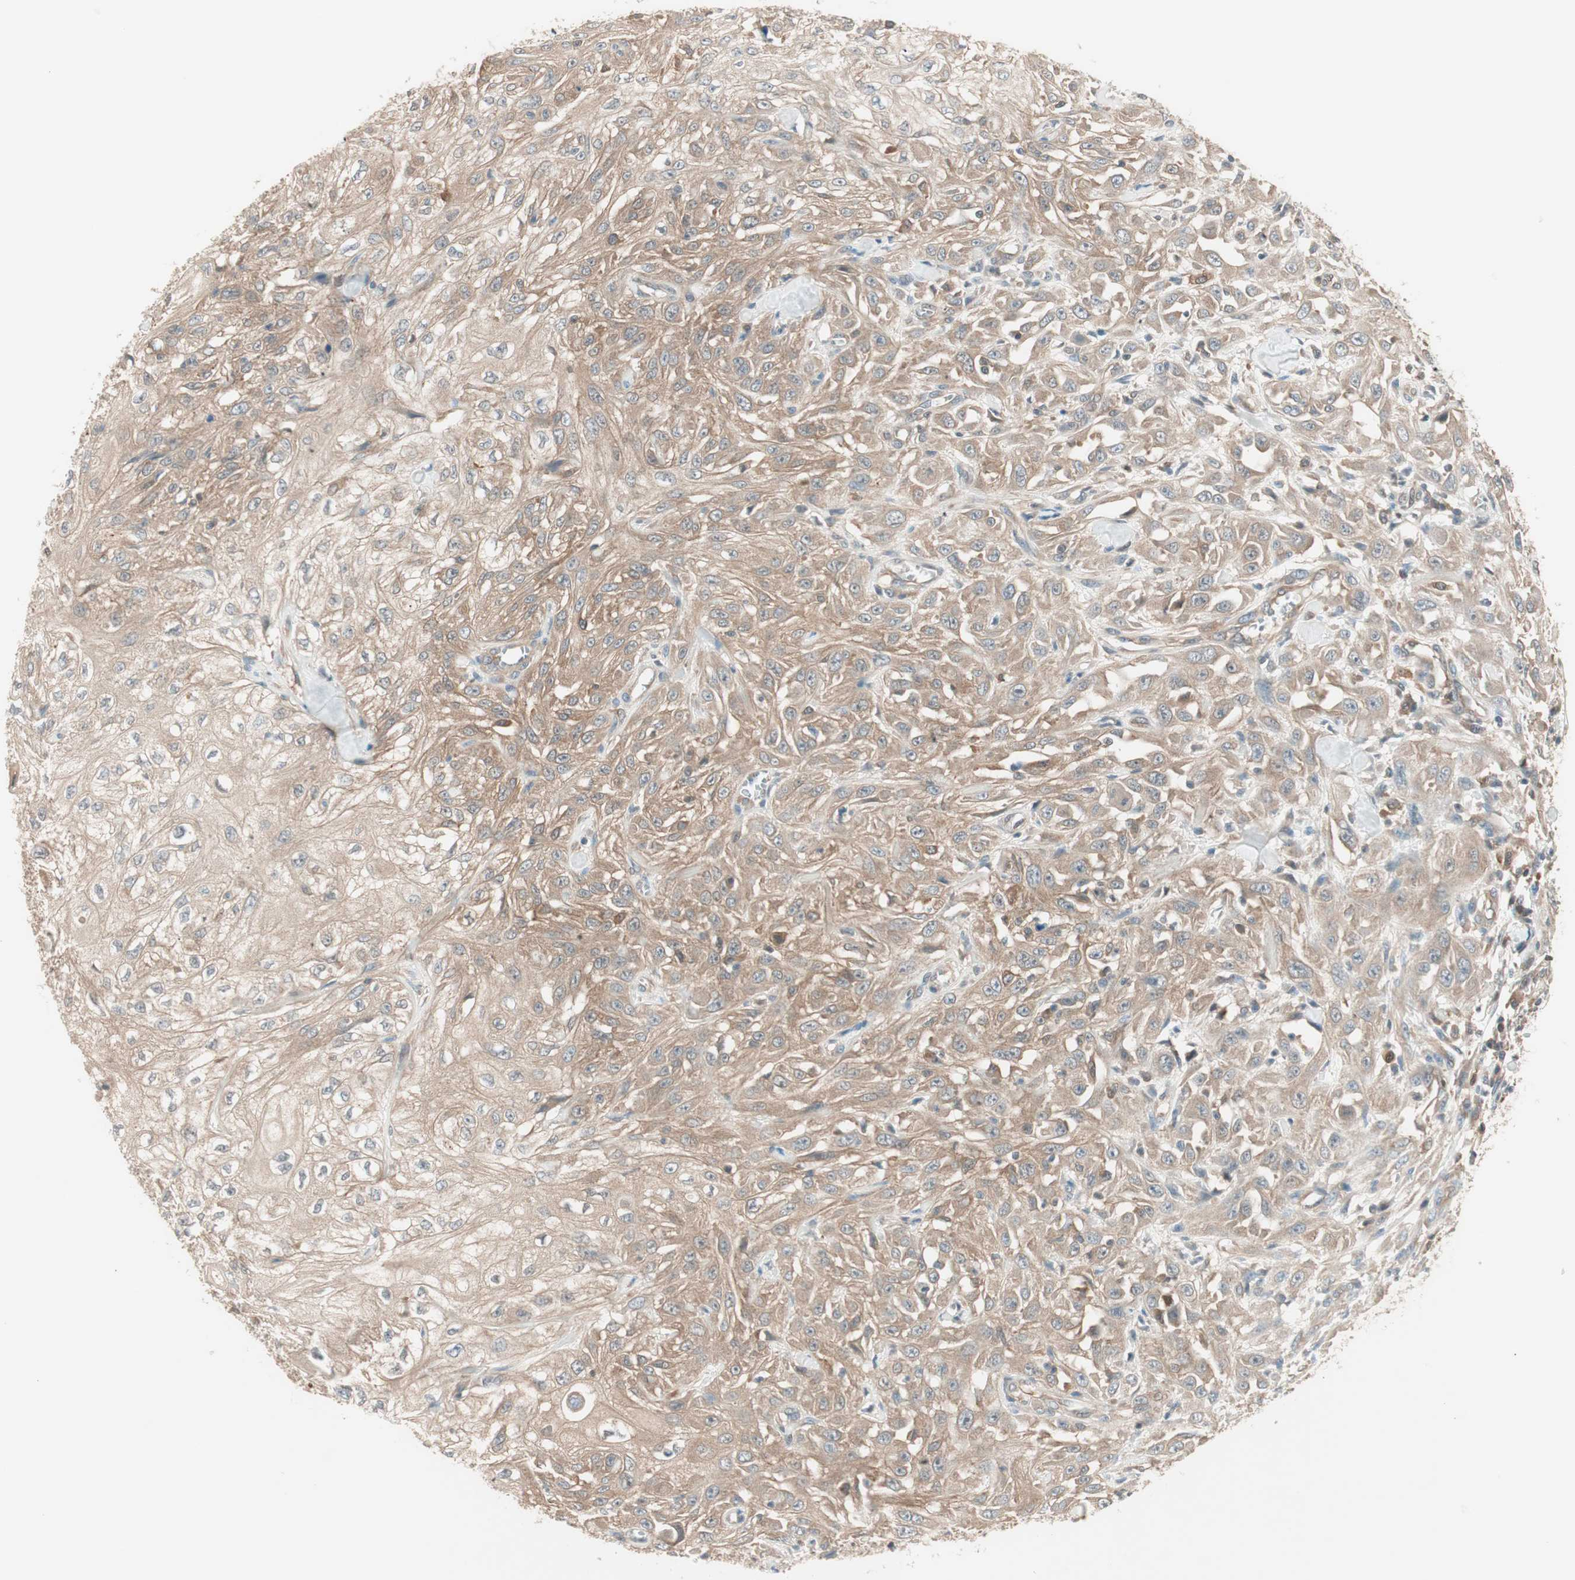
{"staining": {"intensity": "moderate", "quantity": ">75%", "location": "cytoplasmic/membranous"}, "tissue": "skin cancer", "cell_type": "Tumor cells", "image_type": "cancer", "snomed": [{"axis": "morphology", "description": "Squamous cell carcinoma, NOS"}, {"axis": "morphology", "description": "Squamous cell carcinoma, metastatic, NOS"}, {"axis": "topography", "description": "Skin"}, {"axis": "topography", "description": "Lymph node"}], "caption": "Protein analysis of skin cancer tissue displays moderate cytoplasmic/membranous staining in about >75% of tumor cells. The staining was performed using DAB to visualize the protein expression in brown, while the nuclei were stained in blue with hematoxylin (Magnification: 20x).", "gene": "GALT", "patient": {"sex": "male", "age": 75}}